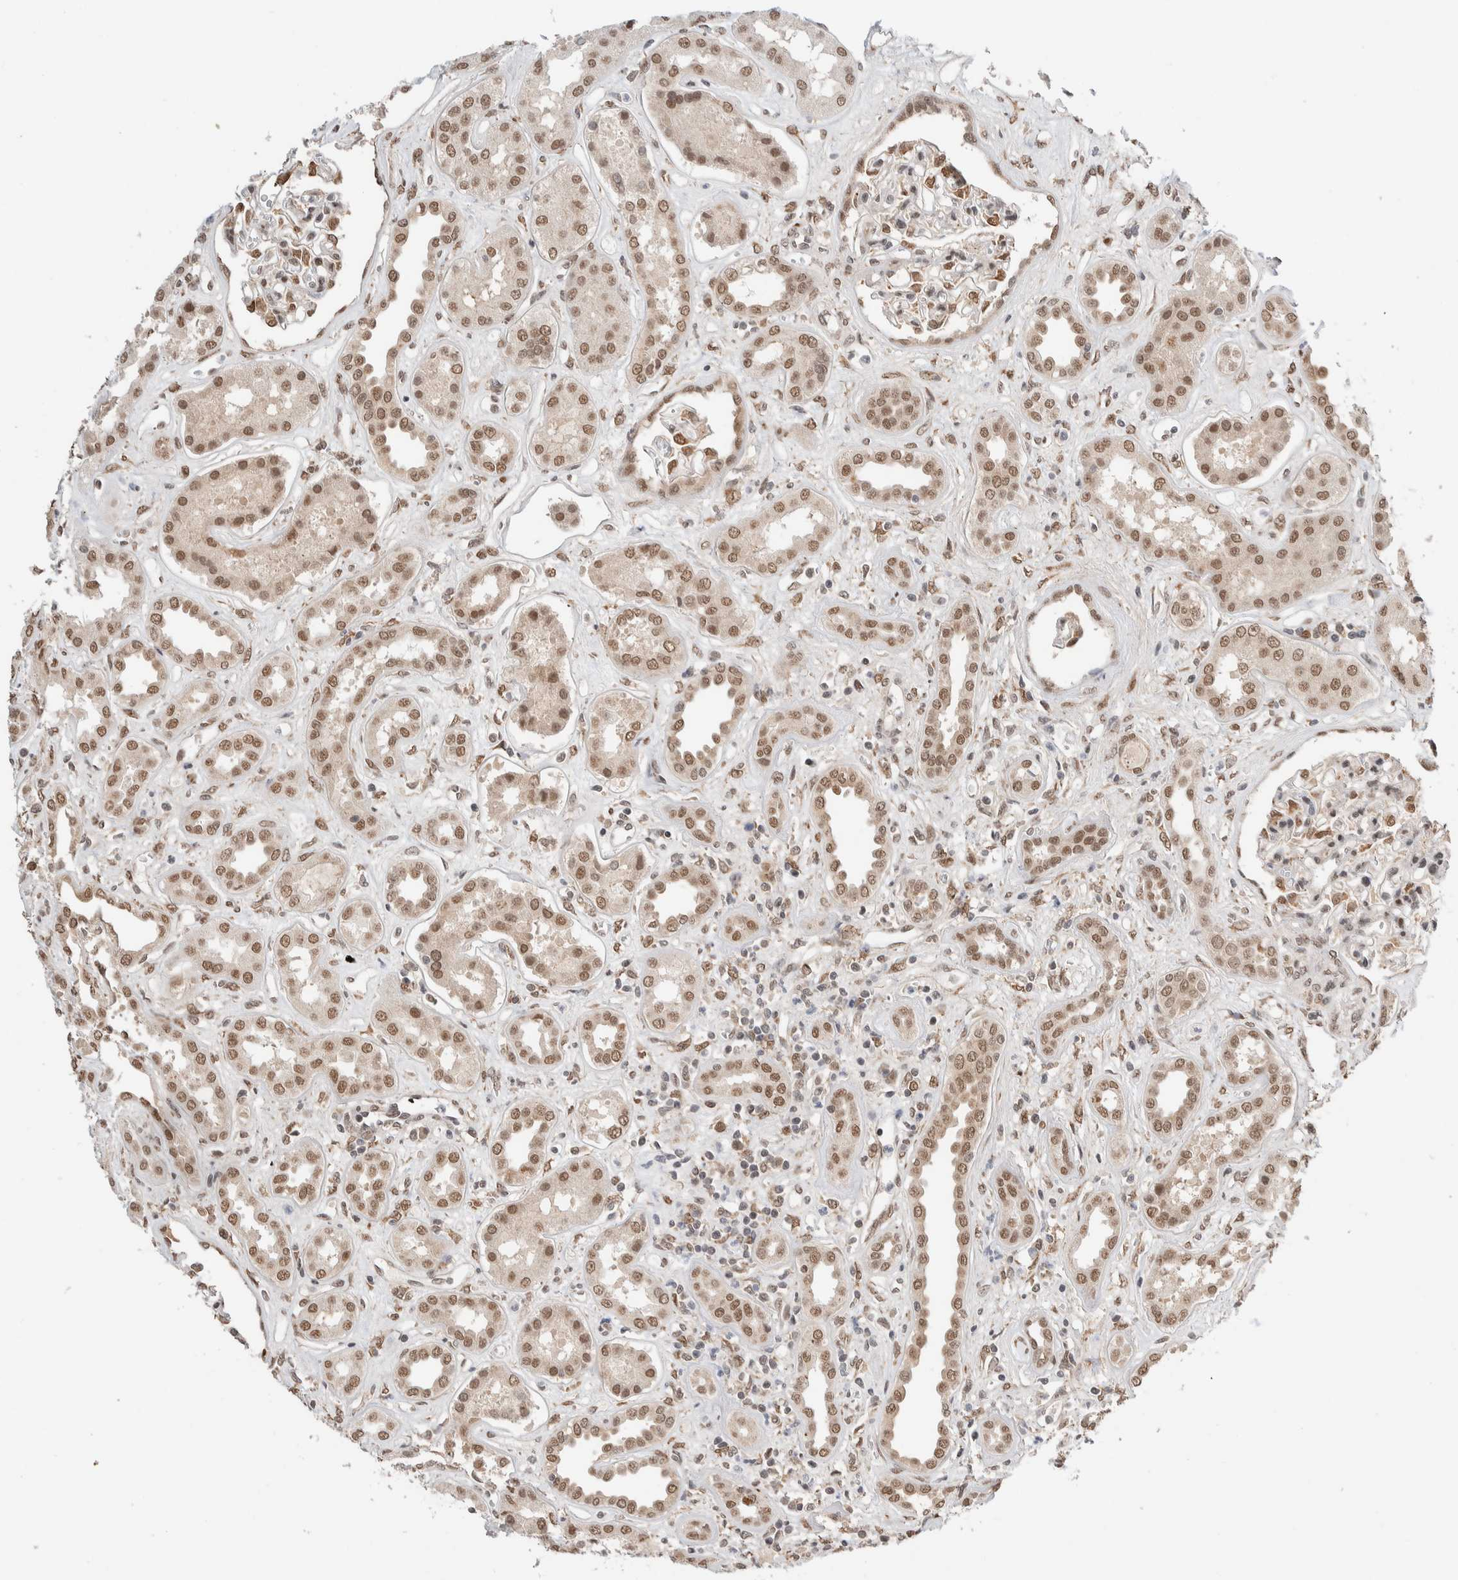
{"staining": {"intensity": "moderate", "quantity": "25%-75%", "location": "nuclear"}, "tissue": "kidney", "cell_type": "Cells in glomeruli", "image_type": "normal", "snomed": [{"axis": "morphology", "description": "Normal tissue, NOS"}, {"axis": "topography", "description": "Kidney"}], "caption": "Moderate nuclear protein expression is identified in approximately 25%-75% of cells in glomeruli in kidney.", "gene": "TNRC18", "patient": {"sex": "male", "age": 59}}